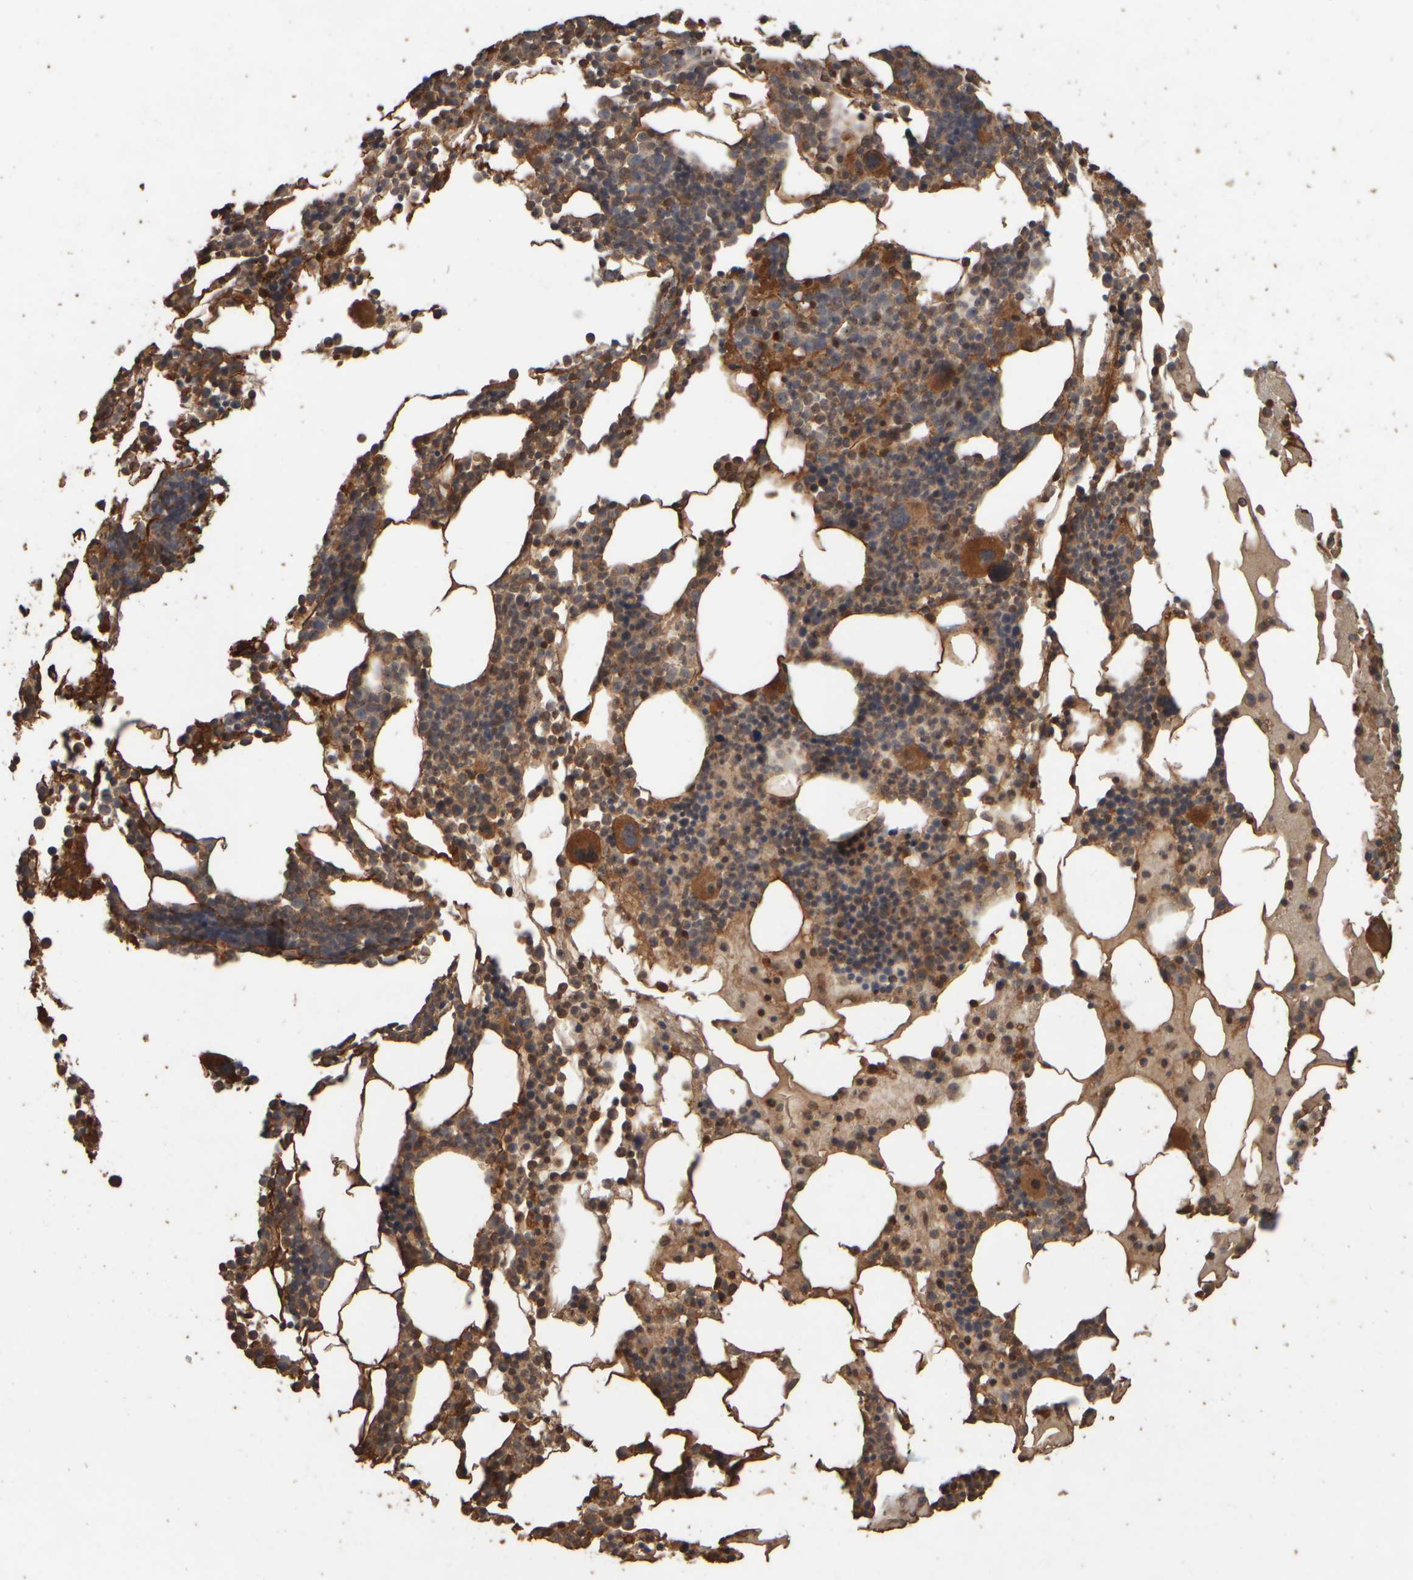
{"staining": {"intensity": "moderate", "quantity": ">75%", "location": "cytoplasmic/membranous"}, "tissue": "bone marrow", "cell_type": "Hematopoietic cells", "image_type": "normal", "snomed": [{"axis": "morphology", "description": "Normal tissue, NOS"}, {"axis": "morphology", "description": "Inflammation, NOS"}, {"axis": "topography", "description": "Bone marrow"}], "caption": "Immunohistochemical staining of benign human bone marrow displays >75% levels of moderate cytoplasmic/membranous protein expression in about >75% of hematopoietic cells. The protein of interest is shown in brown color, while the nuclei are stained blue.", "gene": "SPHK1", "patient": {"sex": "male", "age": 68}}